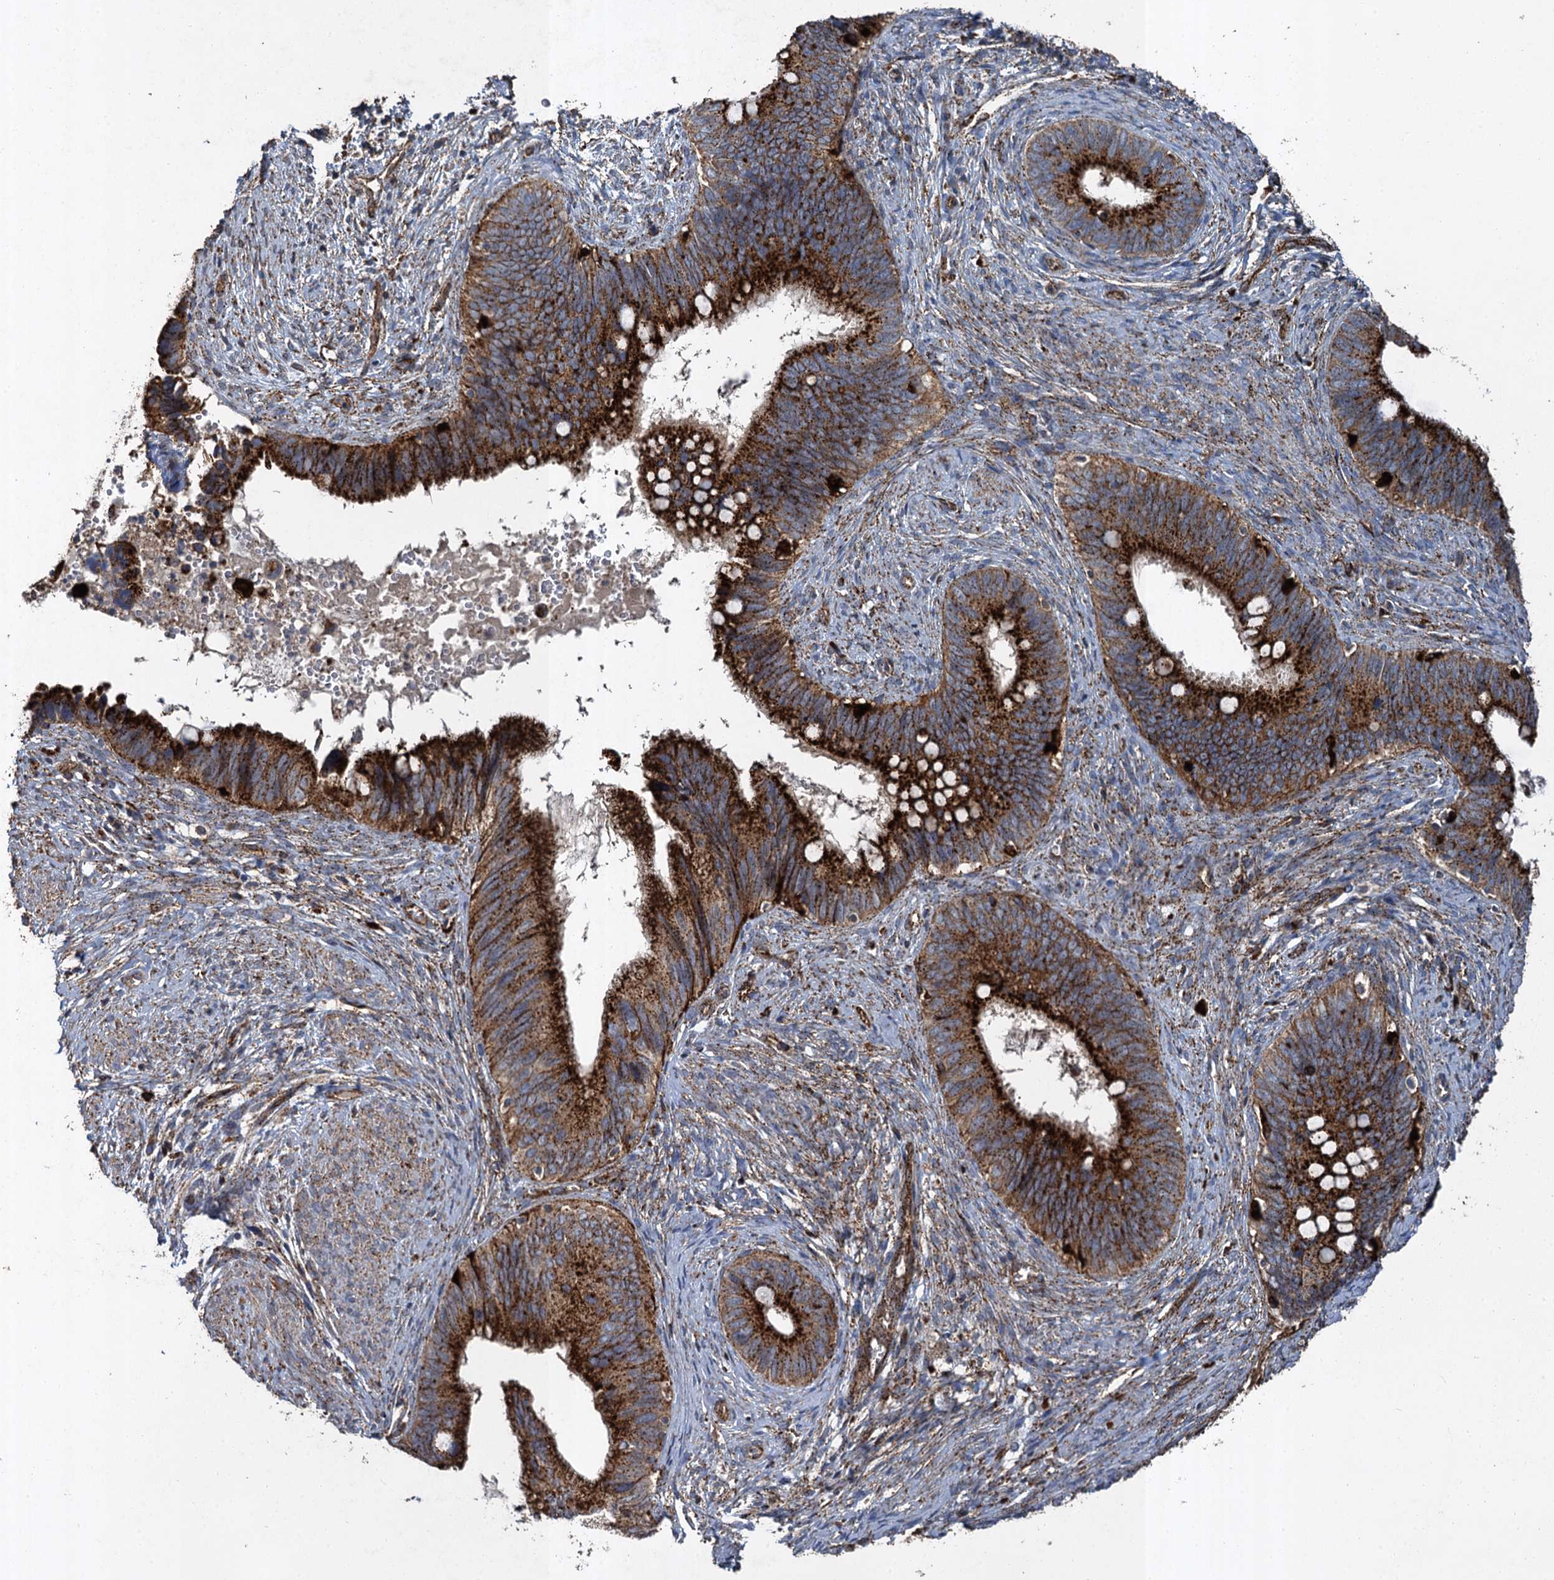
{"staining": {"intensity": "strong", "quantity": ">75%", "location": "cytoplasmic/membranous"}, "tissue": "cervical cancer", "cell_type": "Tumor cells", "image_type": "cancer", "snomed": [{"axis": "morphology", "description": "Adenocarcinoma, NOS"}, {"axis": "topography", "description": "Cervix"}], "caption": "Cervical cancer was stained to show a protein in brown. There is high levels of strong cytoplasmic/membranous positivity in about >75% of tumor cells.", "gene": "GBA1", "patient": {"sex": "female", "age": 42}}